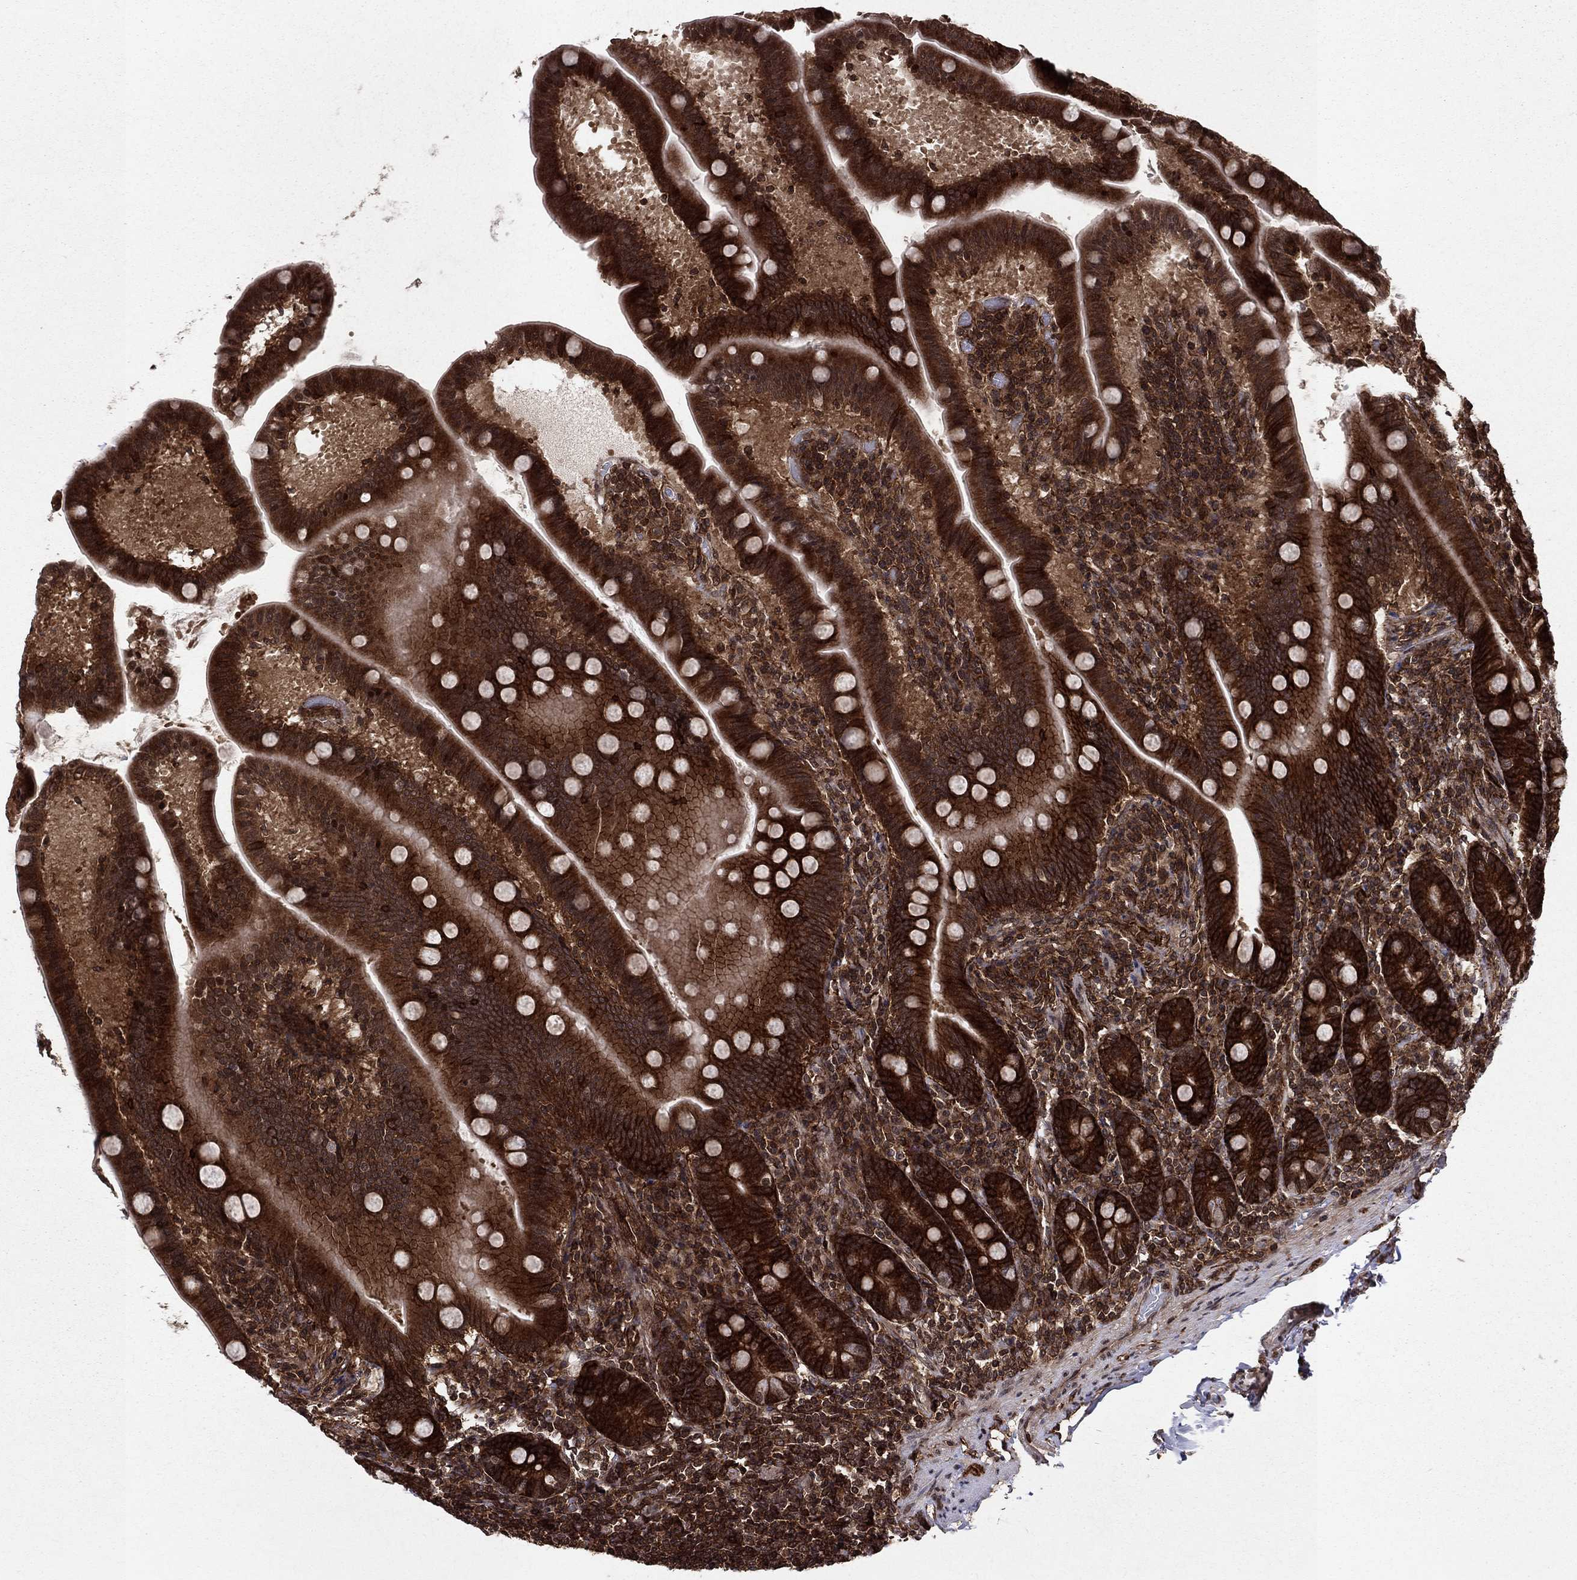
{"staining": {"intensity": "strong", "quantity": ">75%", "location": "cytoplasmic/membranous"}, "tissue": "small intestine", "cell_type": "Glandular cells", "image_type": "normal", "snomed": [{"axis": "morphology", "description": "Normal tissue, NOS"}, {"axis": "topography", "description": "Small intestine"}], "caption": "The immunohistochemical stain shows strong cytoplasmic/membranous expression in glandular cells of unremarkable small intestine.", "gene": "SSX2IP", "patient": {"sex": "male", "age": 66}}